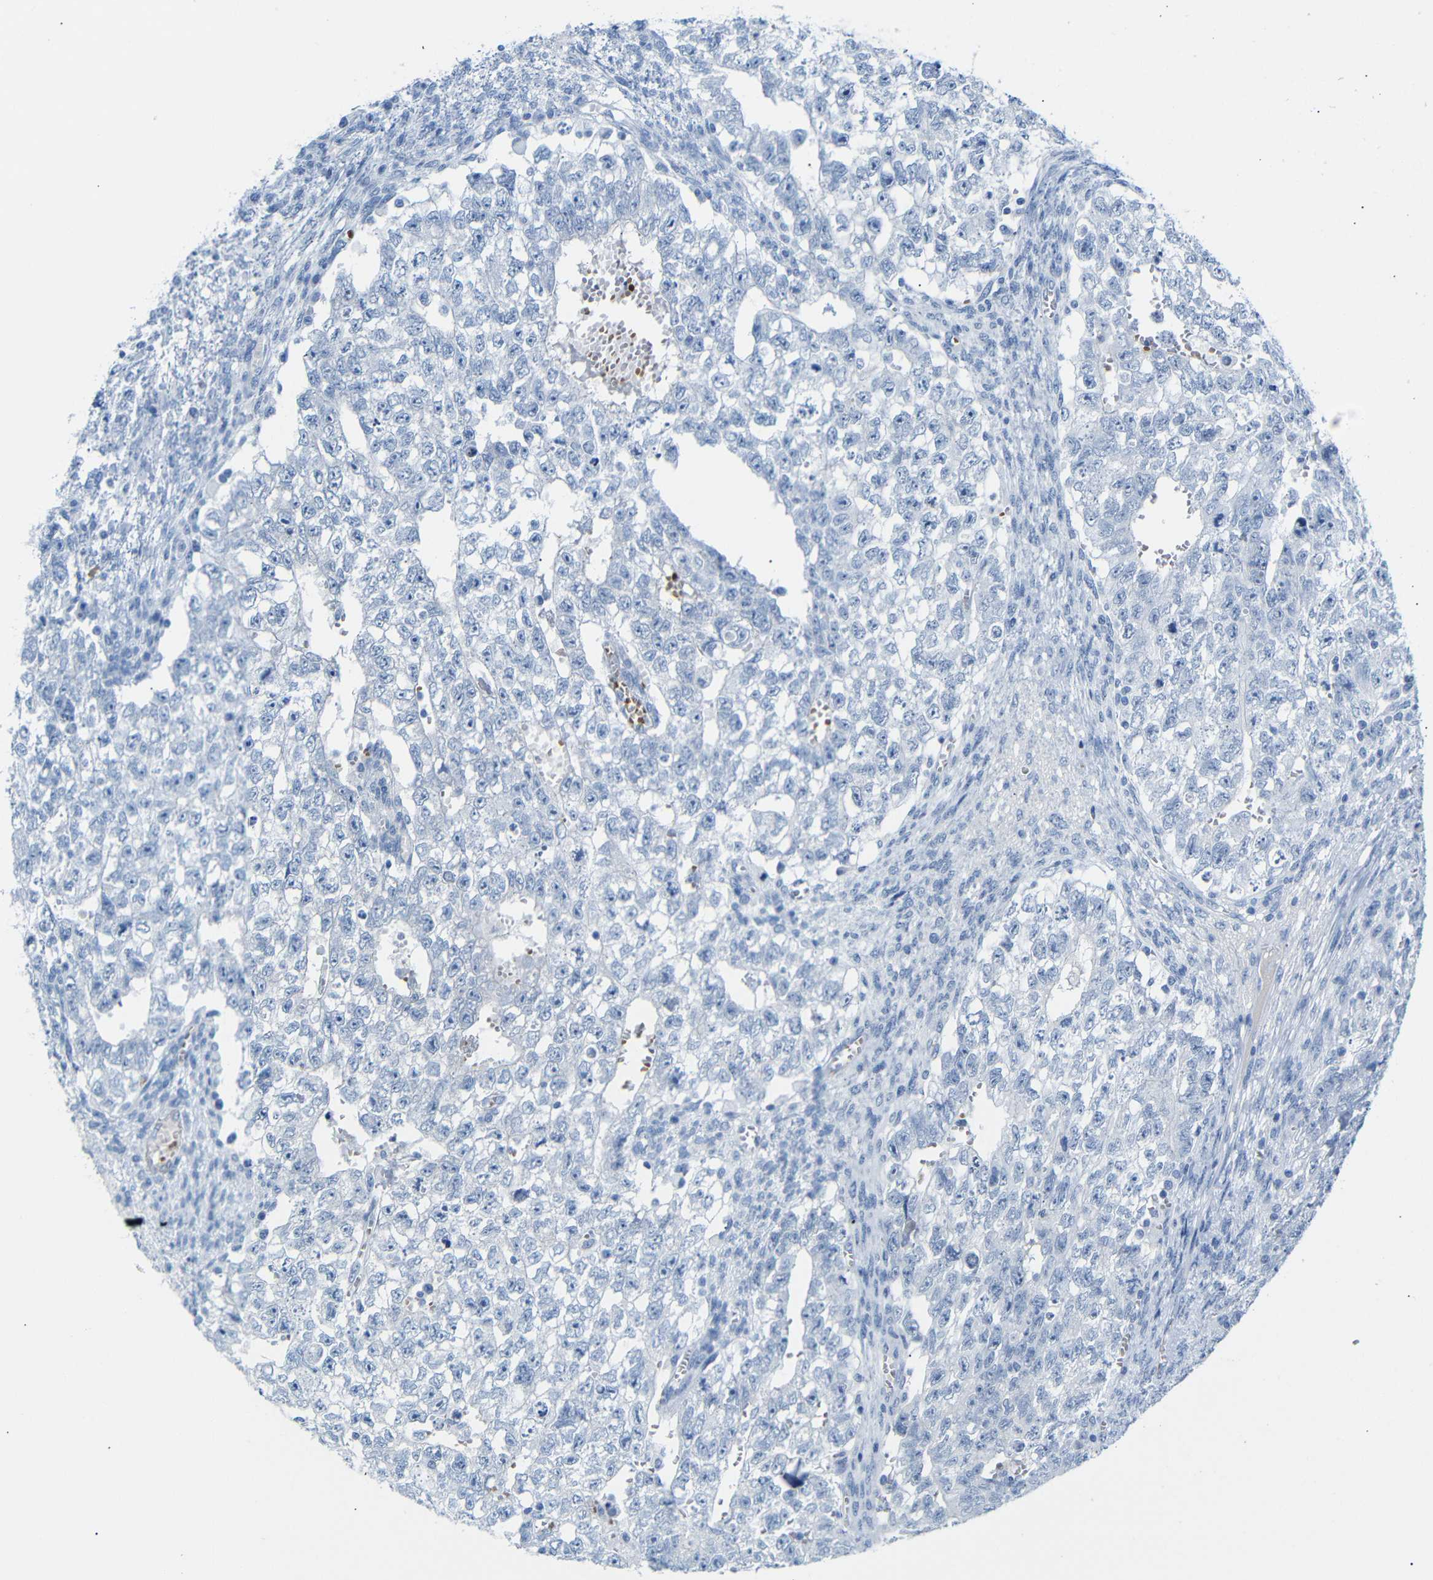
{"staining": {"intensity": "negative", "quantity": "none", "location": "none"}, "tissue": "testis cancer", "cell_type": "Tumor cells", "image_type": "cancer", "snomed": [{"axis": "morphology", "description": "Seminoma, NOS"}, {"axis": "morphology", "description": "Carcinoma, Embryonal, NOS"}, {"axis": "topography", "description": "Testis"}], "caption": "Testis seminoma was stained to show a protein in brown. There is no significant positivity in tumor cells. (DAB (3,3'-diaminobenzidine) immunohistochemistry (IHC) with hematoxylin counter stain).", "gene": "ERVMER34-1", "patient": {"sex": "male", "age": 38}}